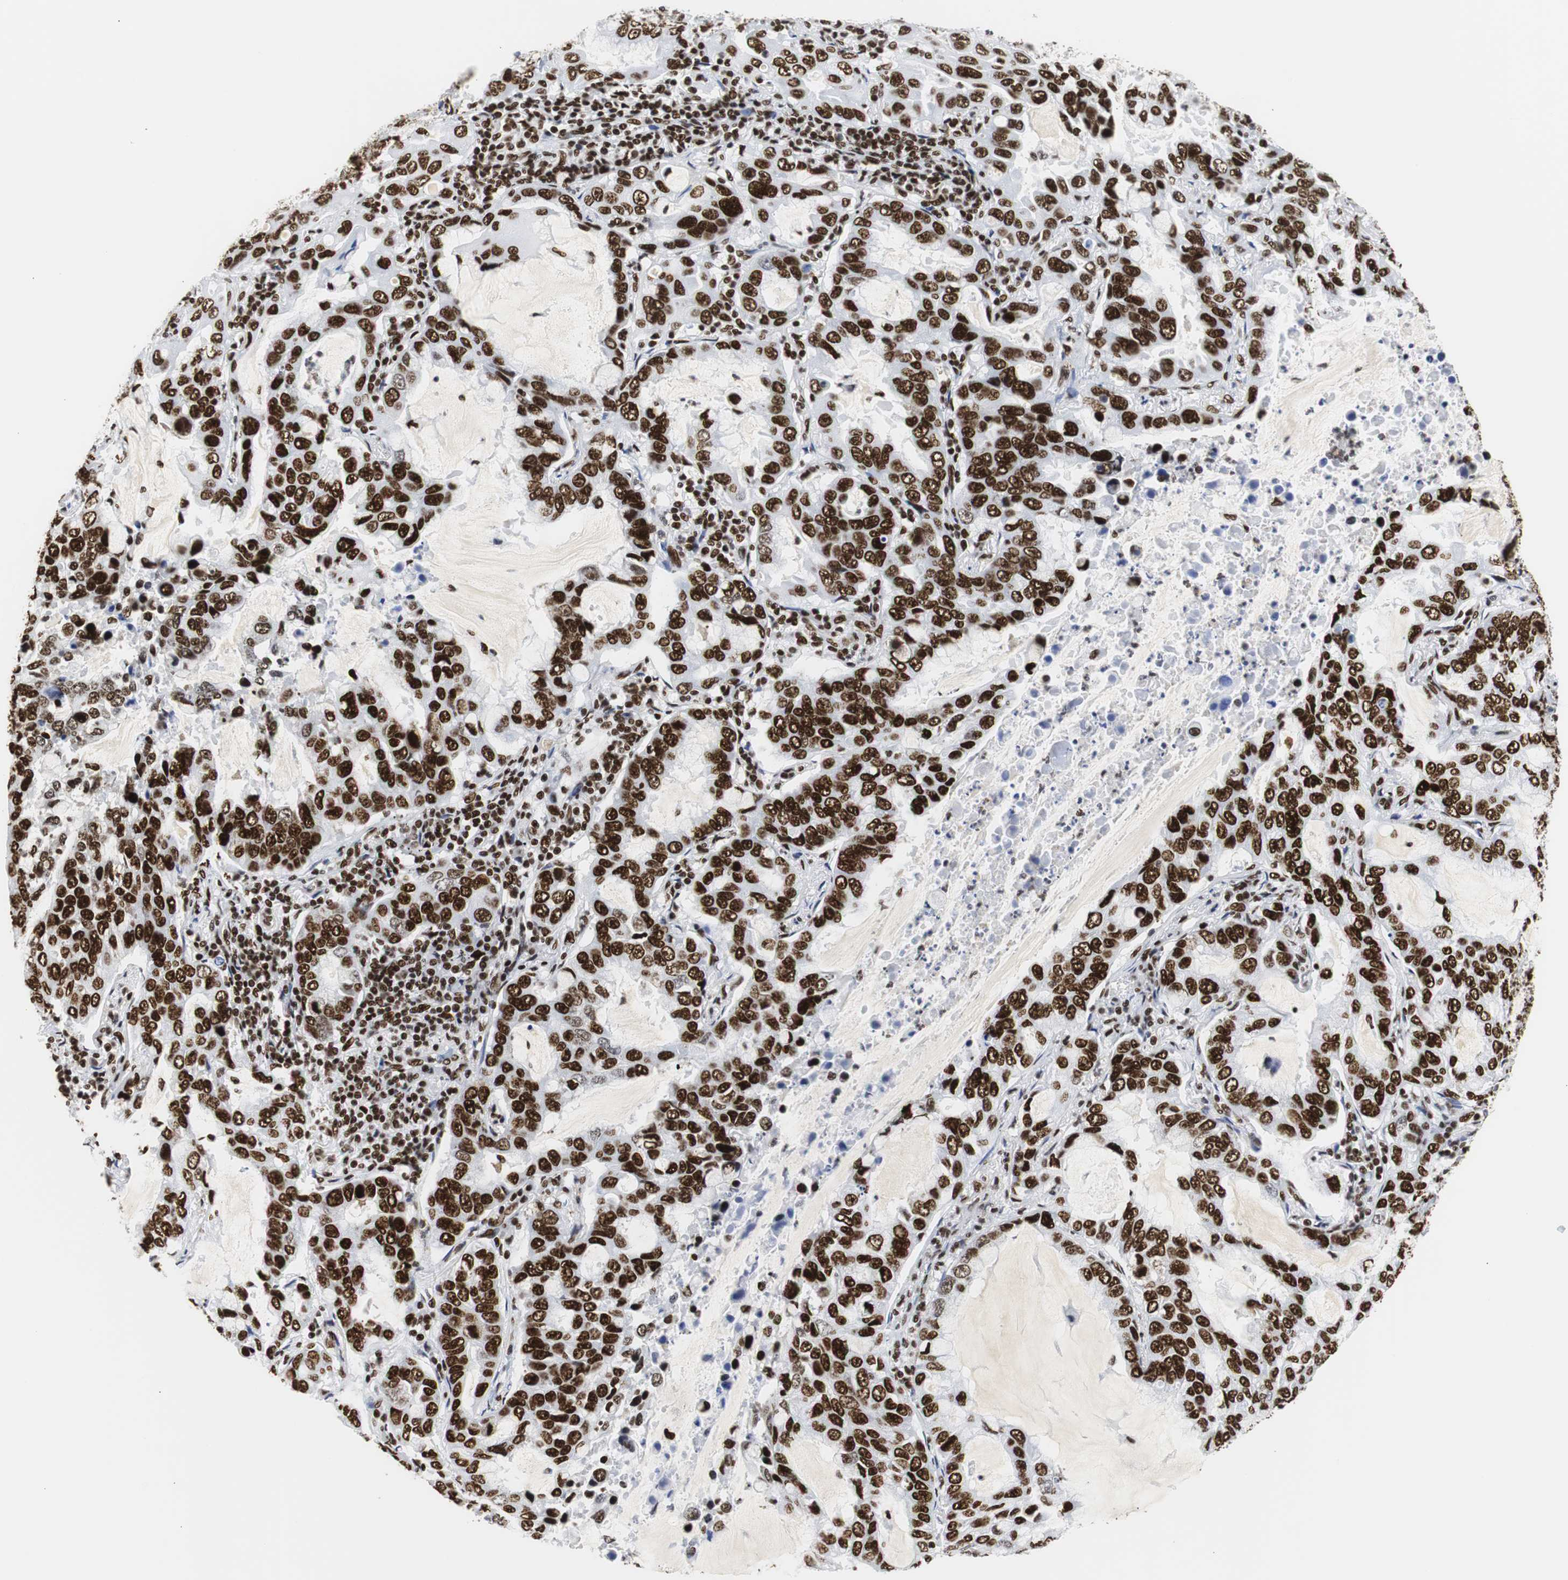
{"staining": {"intensity": "strong", "quantity": ">75%", "location": "nuclear"}, "tissue": "lung cancer", "cell_type": "Tumor cells", "image_type": "cancer", "snomed": [{"axis": "morphology", "description": "Adenocarcinoma, NOS"}, {"axis": "topography", "description": "Lung"}], "caption": "There is high levels of strong nuclear expression in tumor cells of lung cancer (adenocarcinoma), as demonstrated by immunohistochemical staining (brown color).", "gene": "HNRNPH2", "patient": {"sex": "male", "age": 64}}